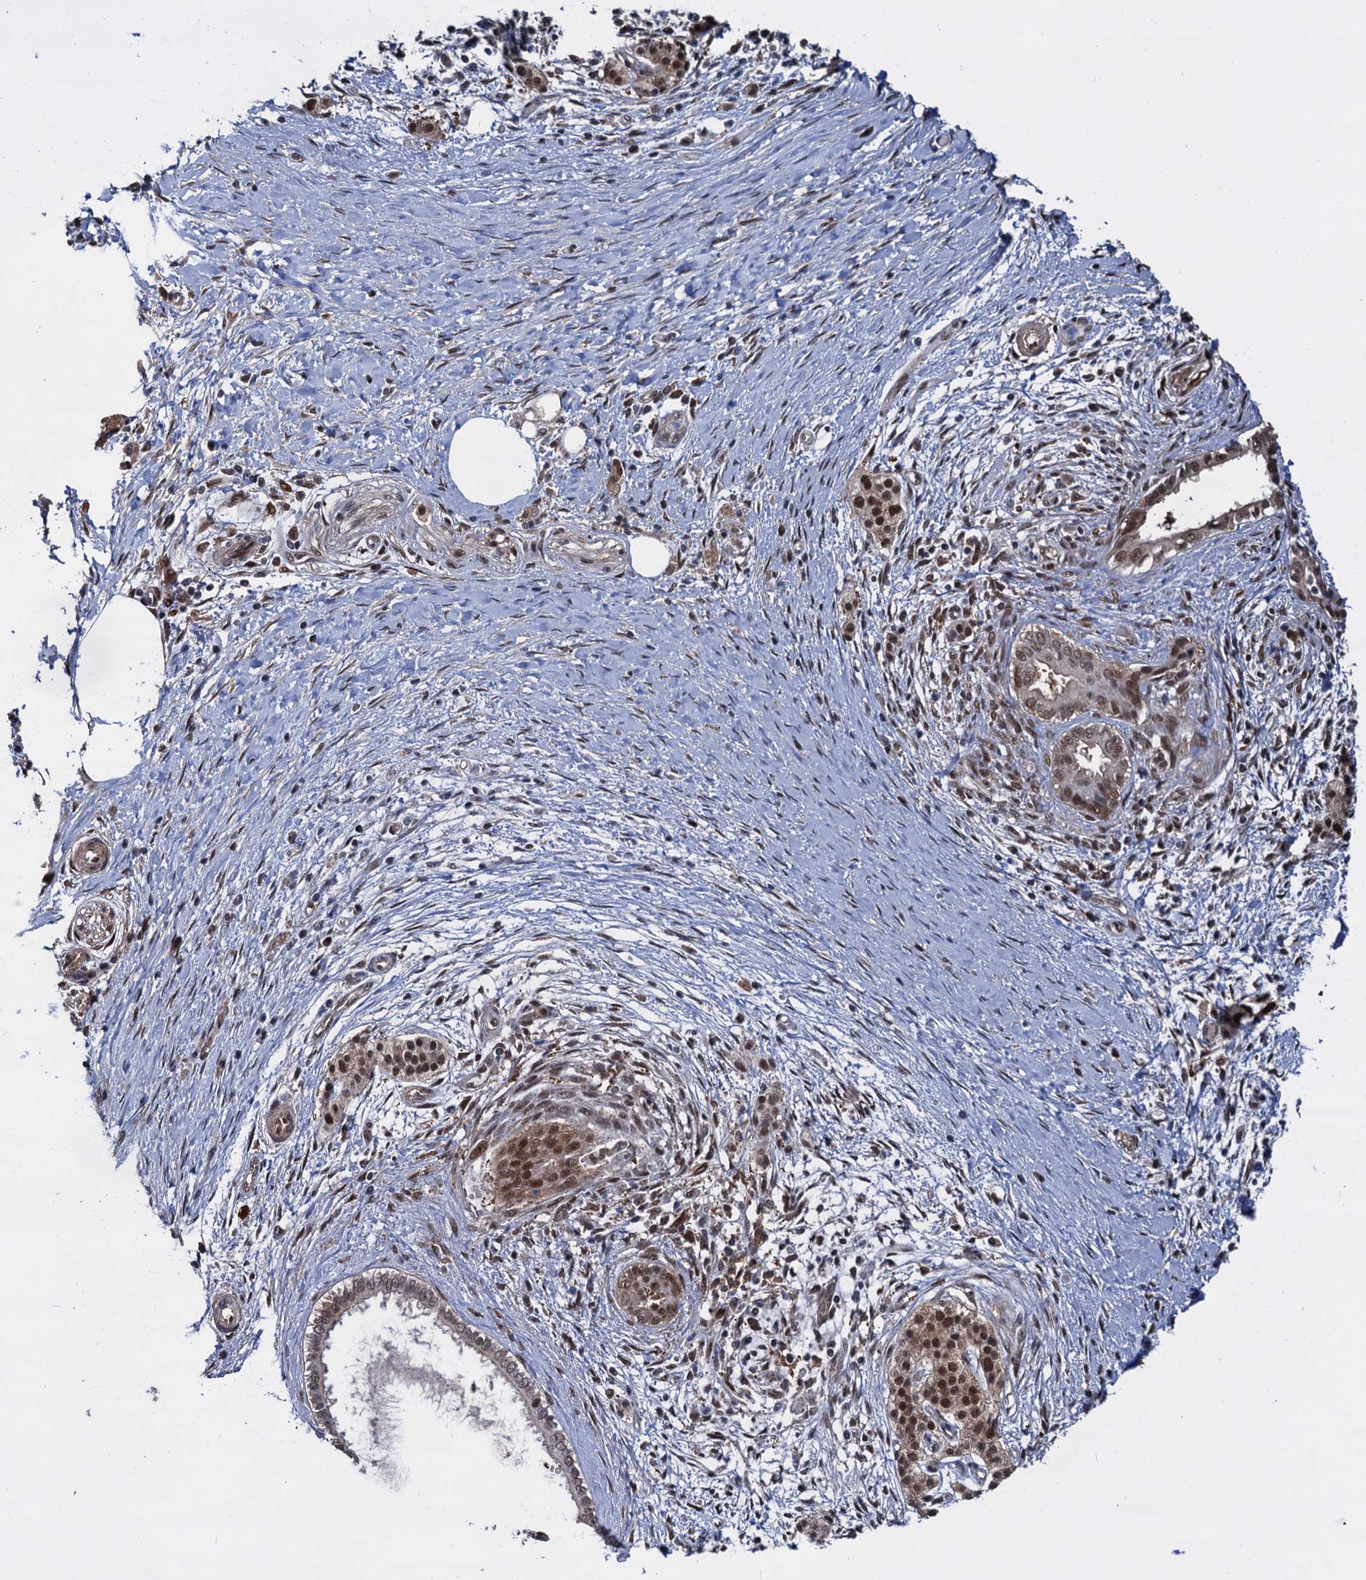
{"staining": {"intensity": "moderate", "quantity": ">75%", "location": "nuclear"}, "tissue": "pancreatic cancer", "cell_type": "Tumor cells", "image_type": "cancer", "snomed": [{"axis": "morphology", "description": "Adenocarcinoma, NOS"}, {"axis": "topography", "description": "Pancreas"}], "caption": "This is a micrograph of immunohistochemistry (IHC) staining of adenocarcinoma (pancreatic), which shows moderate staining in the nuclear of tumor cells.", "gene": "PSMD4", "patient": {"sex": "male", "age": 58}}